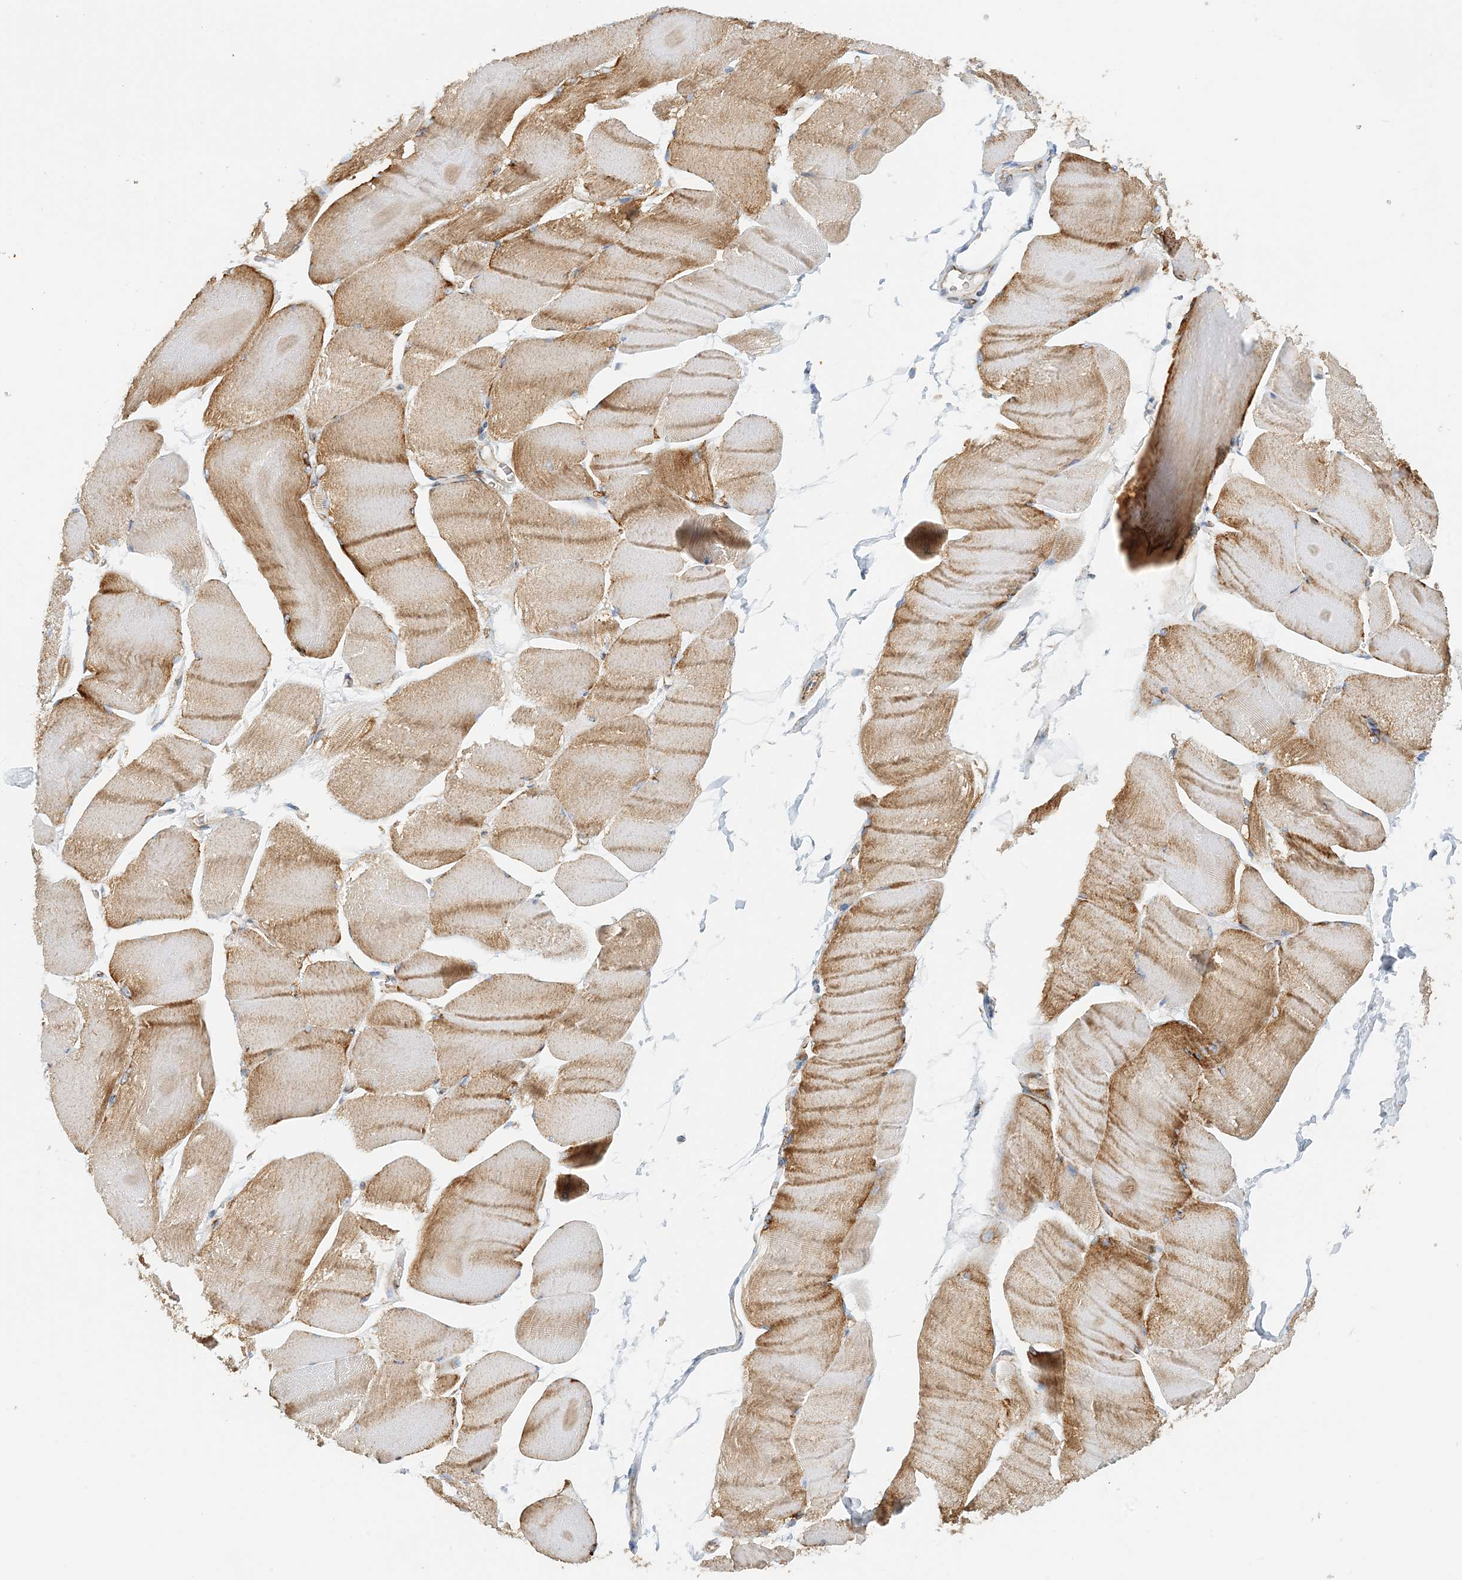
{"staining": {"intensity": "moderate", "quantity": "25%-75%", "location": "cytoplasmic/membranous"}, "tissue": "skeletal muscle", "cell_type": "Myocytes", "image_type": "normal", "snomed": [{"axis": "morphology", "description": "Normal tissue, NOS"}, {"axis": "morphology", "description": "Basal cell carcinoma"}, {"axis": "topography", "description": "Skeletal muscle"}], "caption": "High-power microscopy captured an immunohistochemistry (IHC) histopathology image of benign skeletal muscle, revealing moderate cytoplasmic/membranous expression in approximately 25%-75% of myocytes.", "gene": "COA3", "patient": {"sex": "female", "age": 64}}